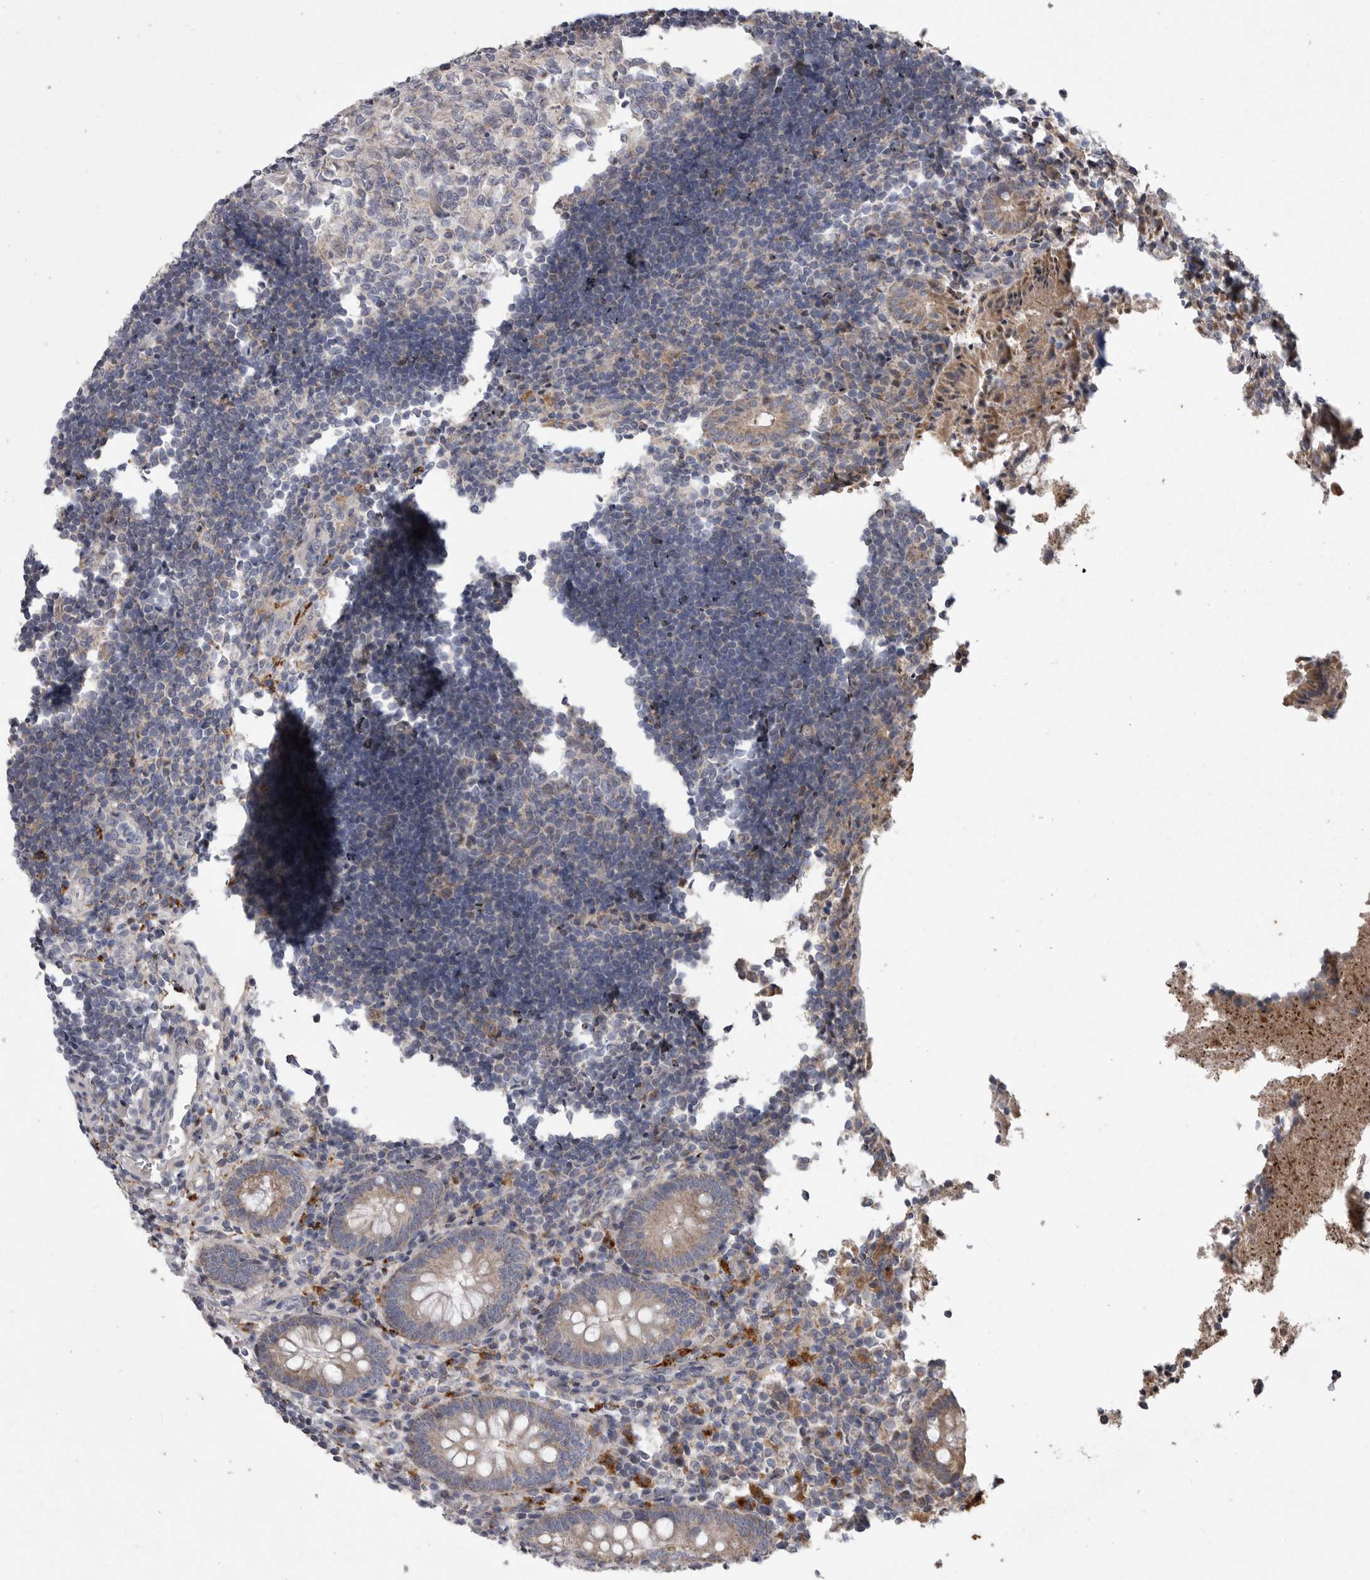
{"staining": {"intensity": "moderate", "quantity": ">75%", "location": "cytoplasmic/membranous"}, "tissue": "appendix", "cell_type": "Glandular cells", "image_type": "normal", "snomed": [{"axis": "morphology", "description": "Normal tissue, NOS"}, {"axis": "topography", "description": "Appendix"}], "caption": "A medium amount of moderate cytoplasmic/membranous positivity is appreciated in about >75% of glandular cells in normal appendix. (brown staining indicates protein expression, while blue staining denotes nuclei).", "gene": "CRP", "patient": {"sex": "female", "age": 17}}